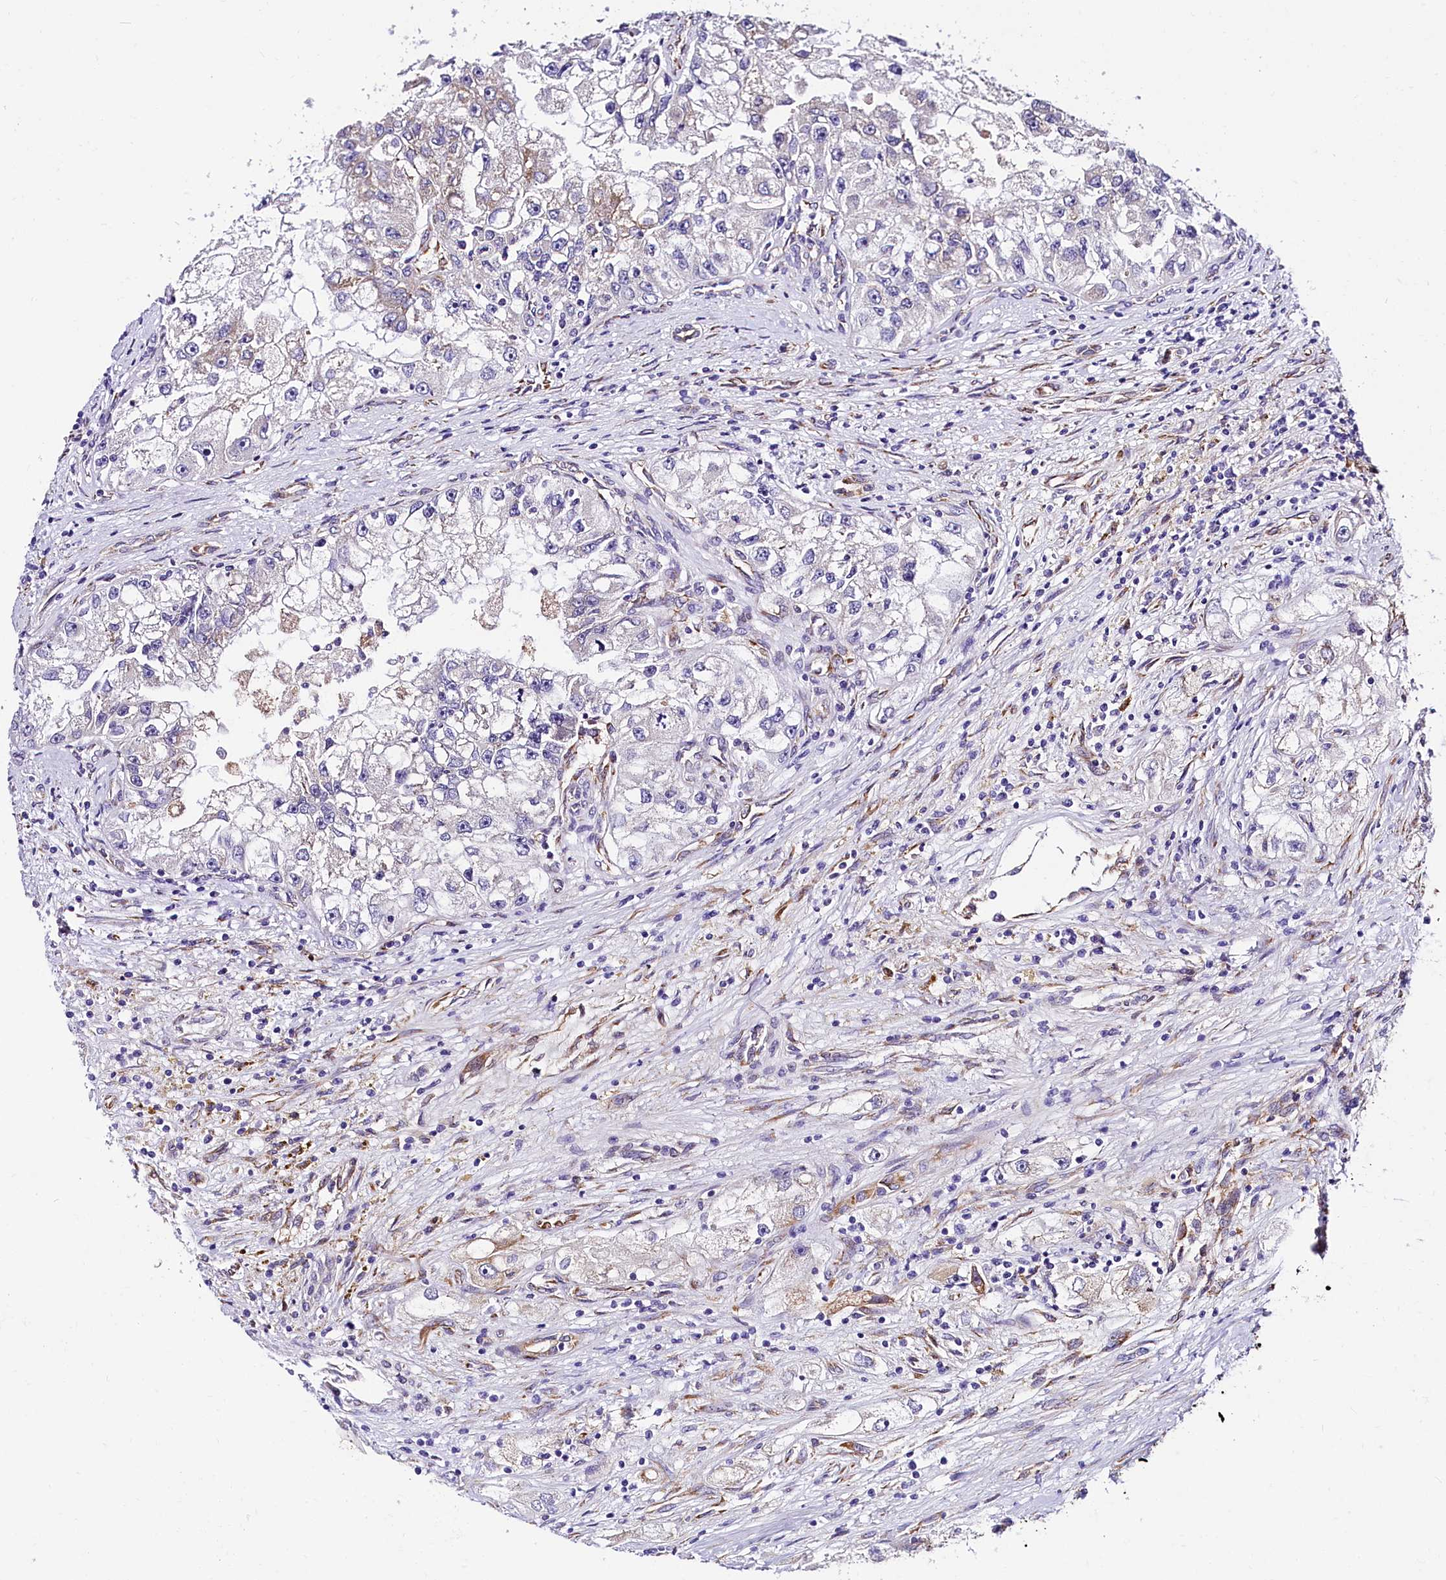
{"staining": {"intensity": "negative", "quantity": "none", "location": "none"}, "tissue": "renal cancer", "cell_type": "Tumor cells", "image_type": "cancer", "snomed": [{"axis": "morphology", "description": "Adenocarcinoma, NOS"}, {"axis": "topography", "description": "Kidney"}], "caption": "High power microscopy micrograph of an IHC image of adenocarcinoma (renal), revealing no significant expression in tumor cells. (Stains: DAB (3,3'-diaminobenzidine) immunohistochemistry with hematoxylin counter stain, Microscopy: brightfield microscopy at high magnification).", "gene": "ITGA1", "patient": {"sex": "male", "age": 63}}